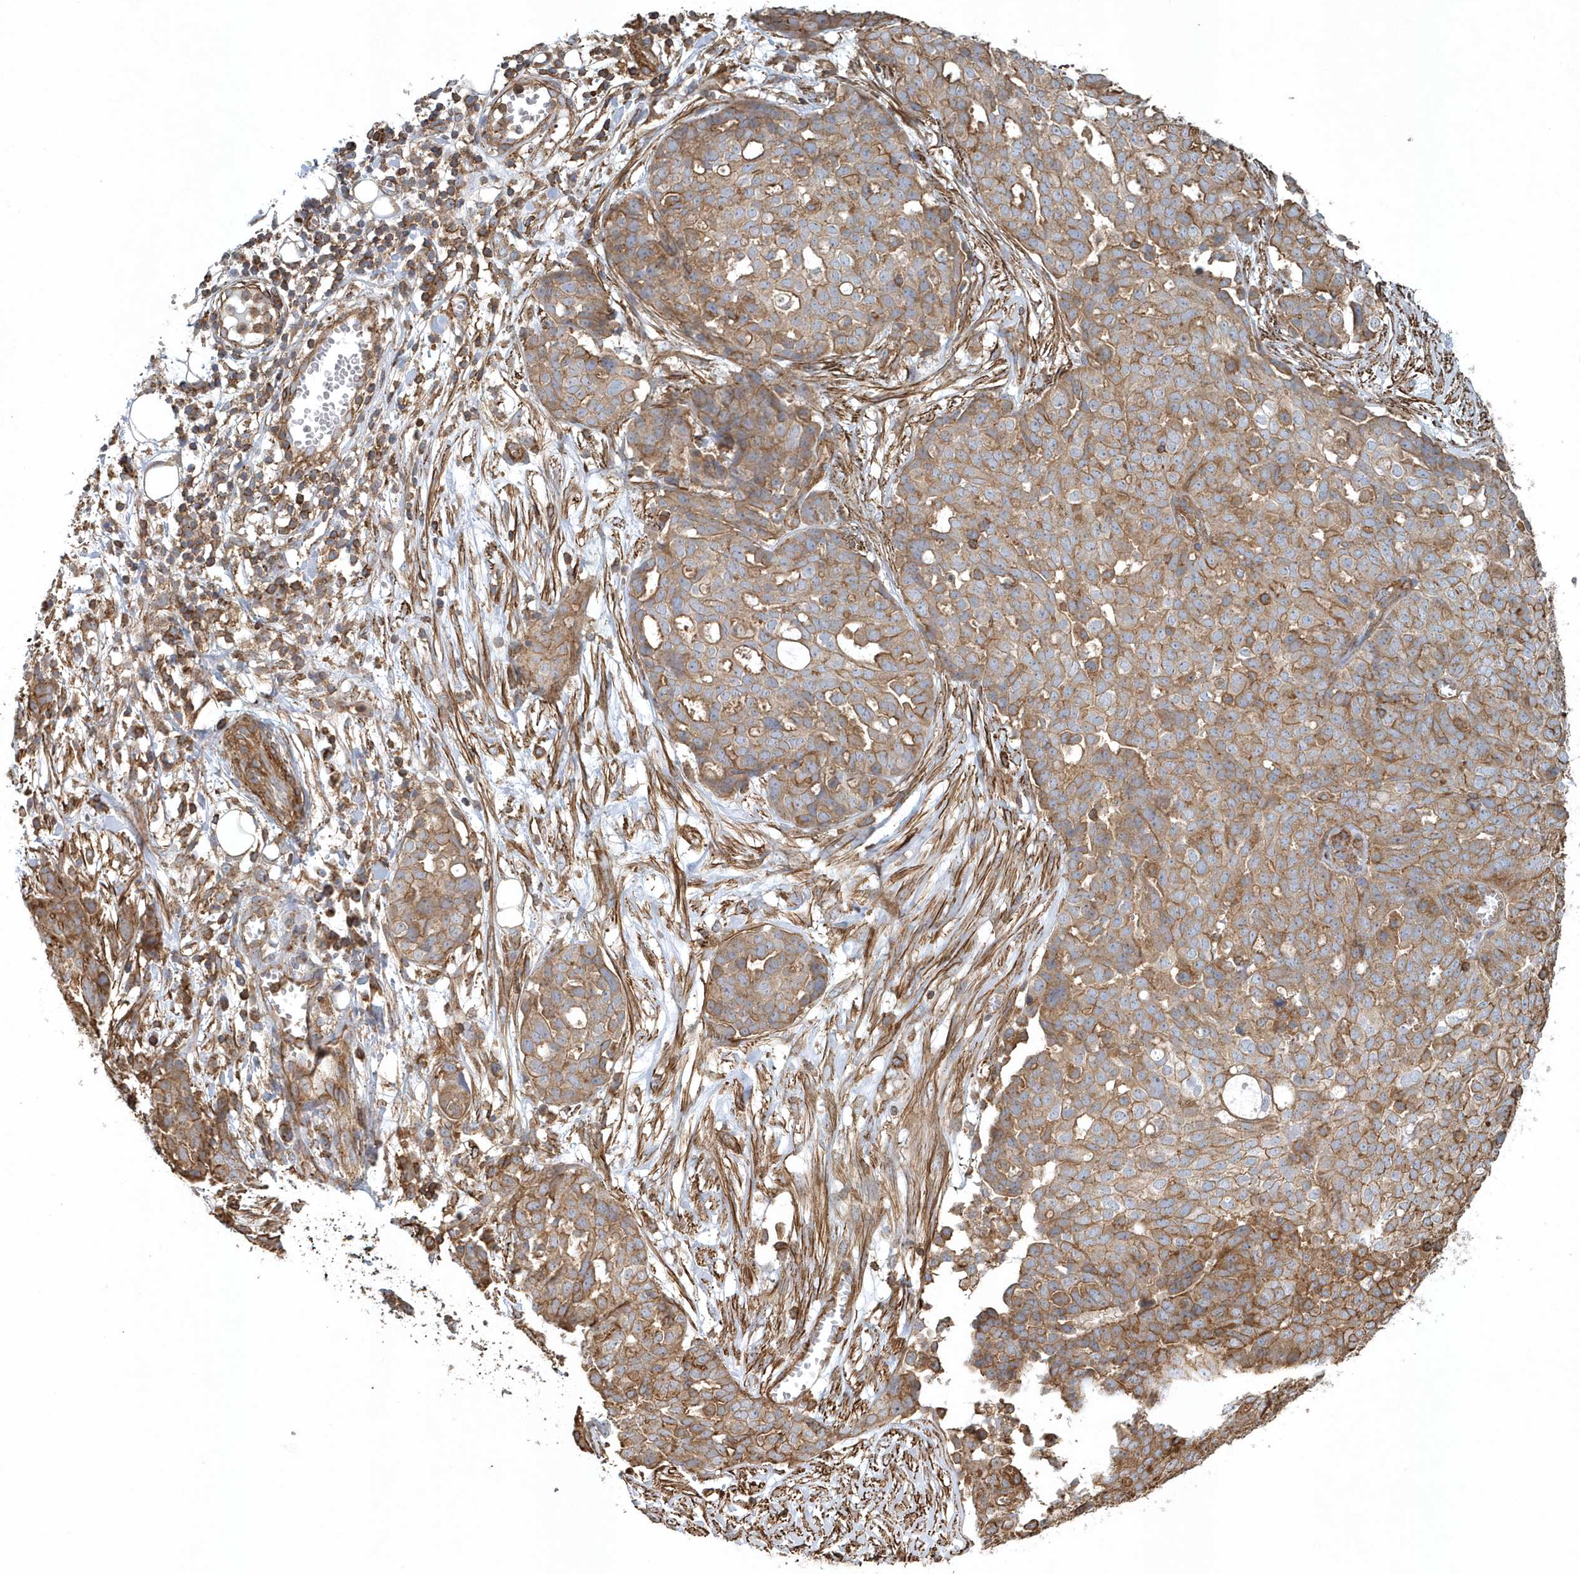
{"staining": {"intensity": "moderate", "quantity": ">75%", "location": "cytoplasmic/membranous"}, "tissue": "ovarian cancer", "cell_type": "Tumor cells", "image_type": "cancer", "snomed": [{"axis": "morphology", "description": "Cystadenocarcinoma, serous, NOS"}, {"axis": "topography", "description": "Soft tissue"}, {"axis": "topography", "description": "Ovary"}], "caption": "About >75% of tumor cells in serous cystadenocarcinoma (ovarian) reveal moderate cytoplasmic/membranous protein positivity as visualized by brown immunohistochemical staining.", "gene": "MMUT", "patient": {"sex": "female", "age": 57}}